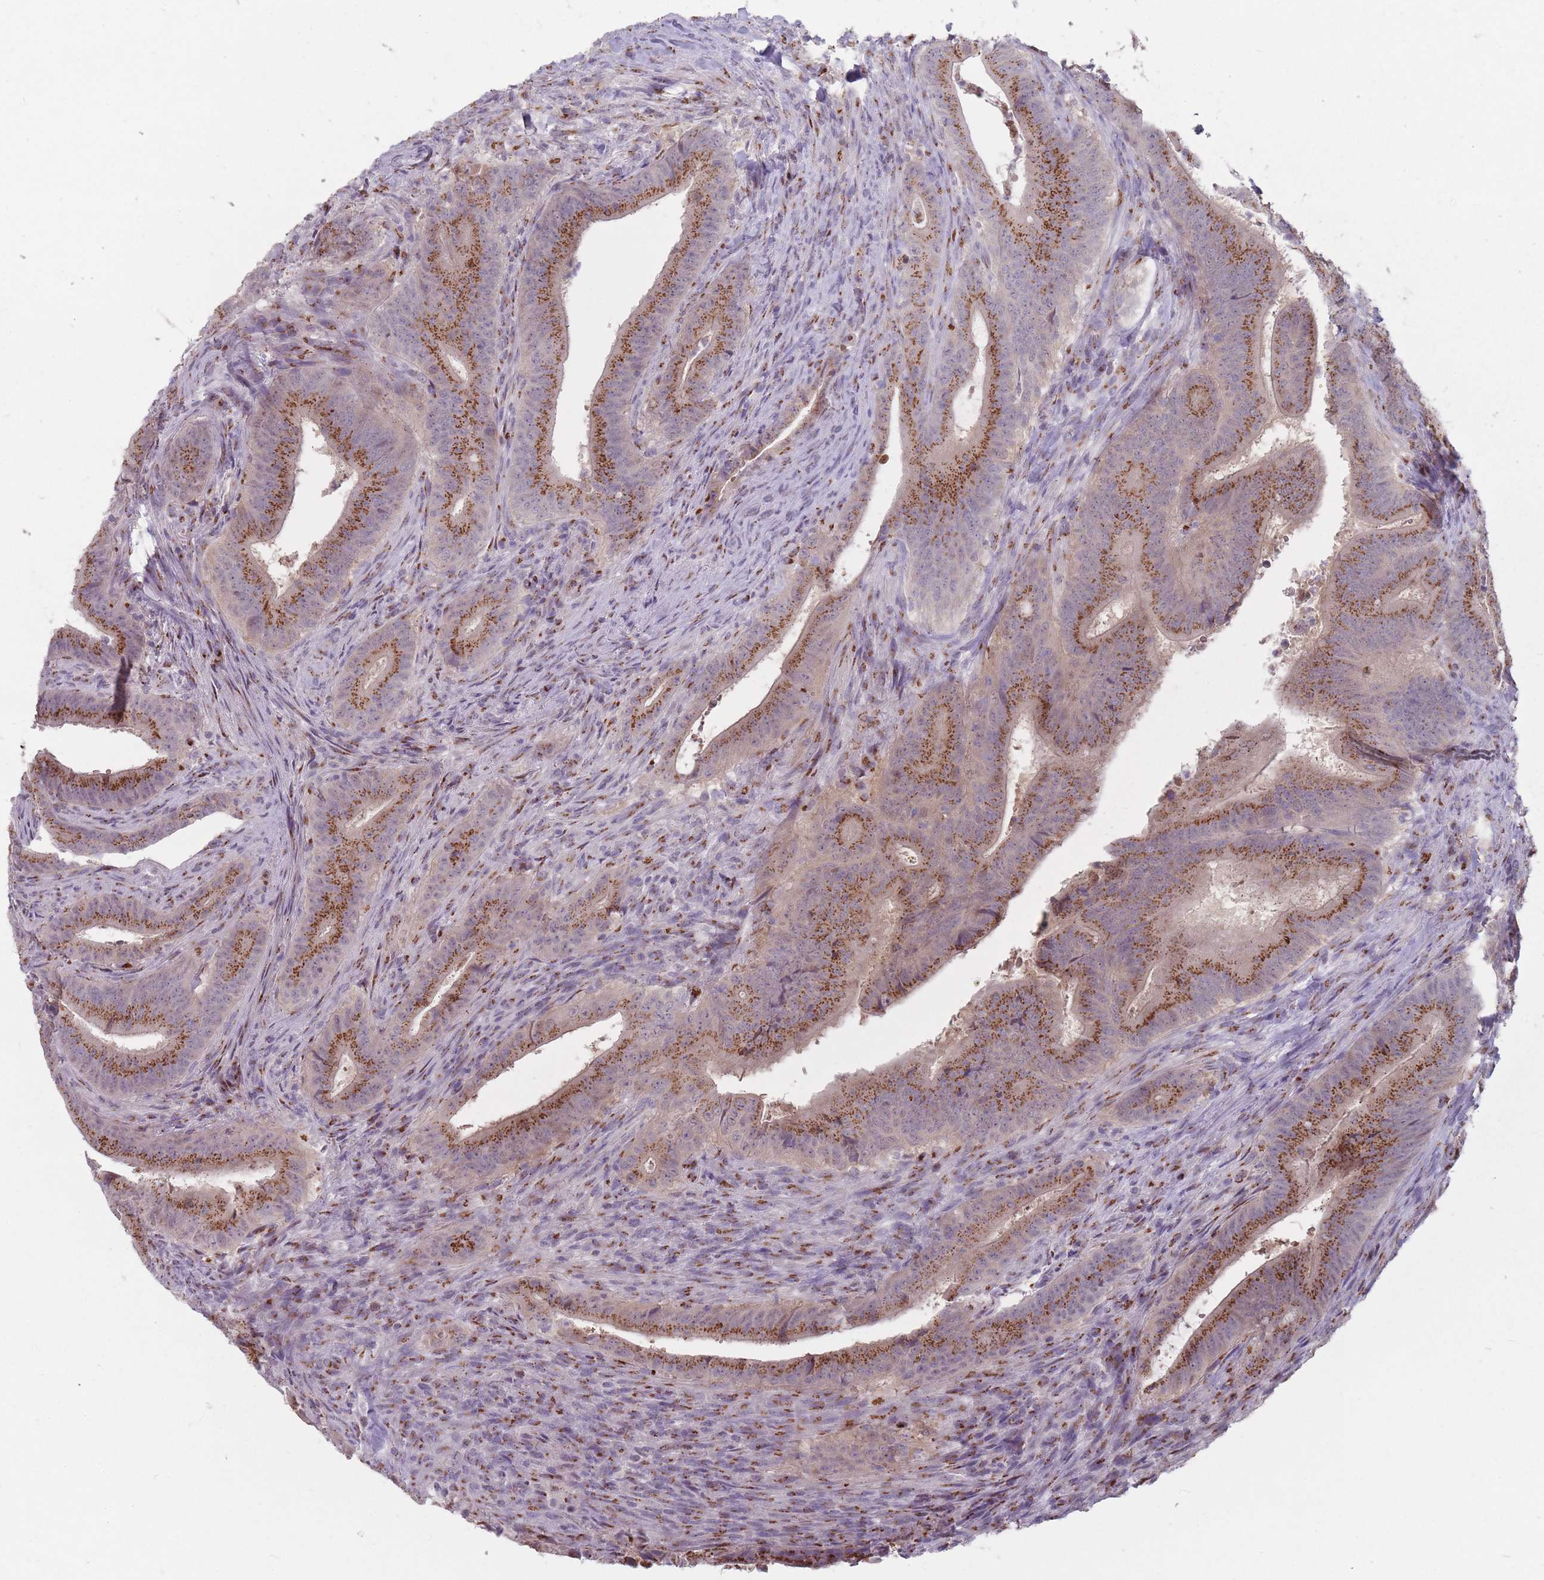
{"staining": {"intensity": "strong", "quantity": ">75%", "location": "cytoplasmic/membranous"}, "tissue": "colorectal cancer", "cell_type": "Tumor cells", "image_type": "cancer", "snomed": [{"axis": "morphology", "description": "Adenocarcinoma, NOS"}, {"axis": "topography", "description": "Colon"}], "caption": "Human colorectal cancer stained with a brown dye reveals strong cytoplasmic/membranous positive positivity in about >75% of tumor cells.", "gene": "MAN1B1", "patient": {"sex": "female", "age": 43}}